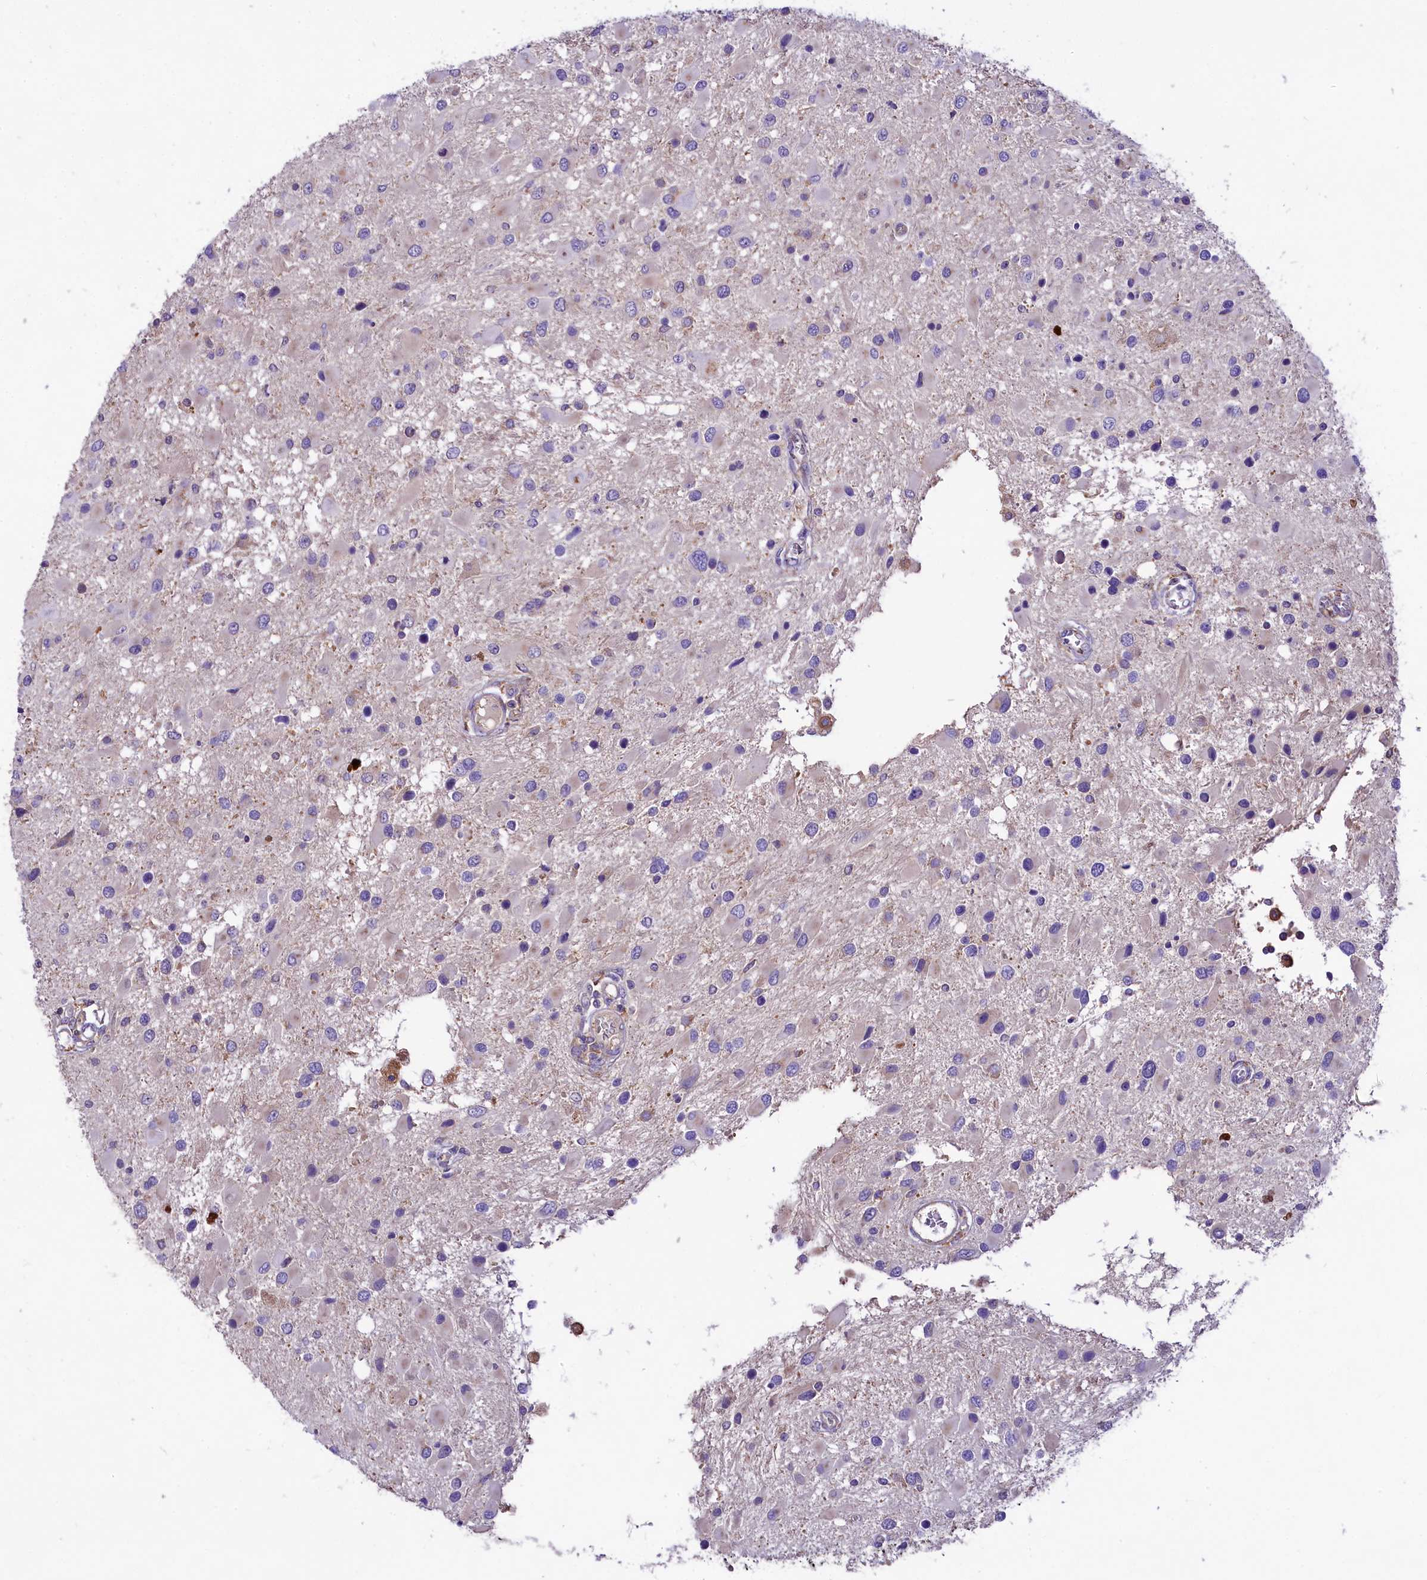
{"staining": {"intensity": "negative", "quantity": "none", "location": "none"}, "tissue": "glioma", "cell_type": "Tumor cells", "image_type": "cancer", "snomed": [{"axis": "morphology", "description": "Glioma, malignant, High grade"}, {"axis": "topography", "description": "Brain"}], "caption": "An IHC micrograph of malignant high-grade glioma is shown. There is no staining in tumor cells of malignant high-grade glioma.", "gene": "PEMT", "patient": {"sex": "male", "age": 53}}